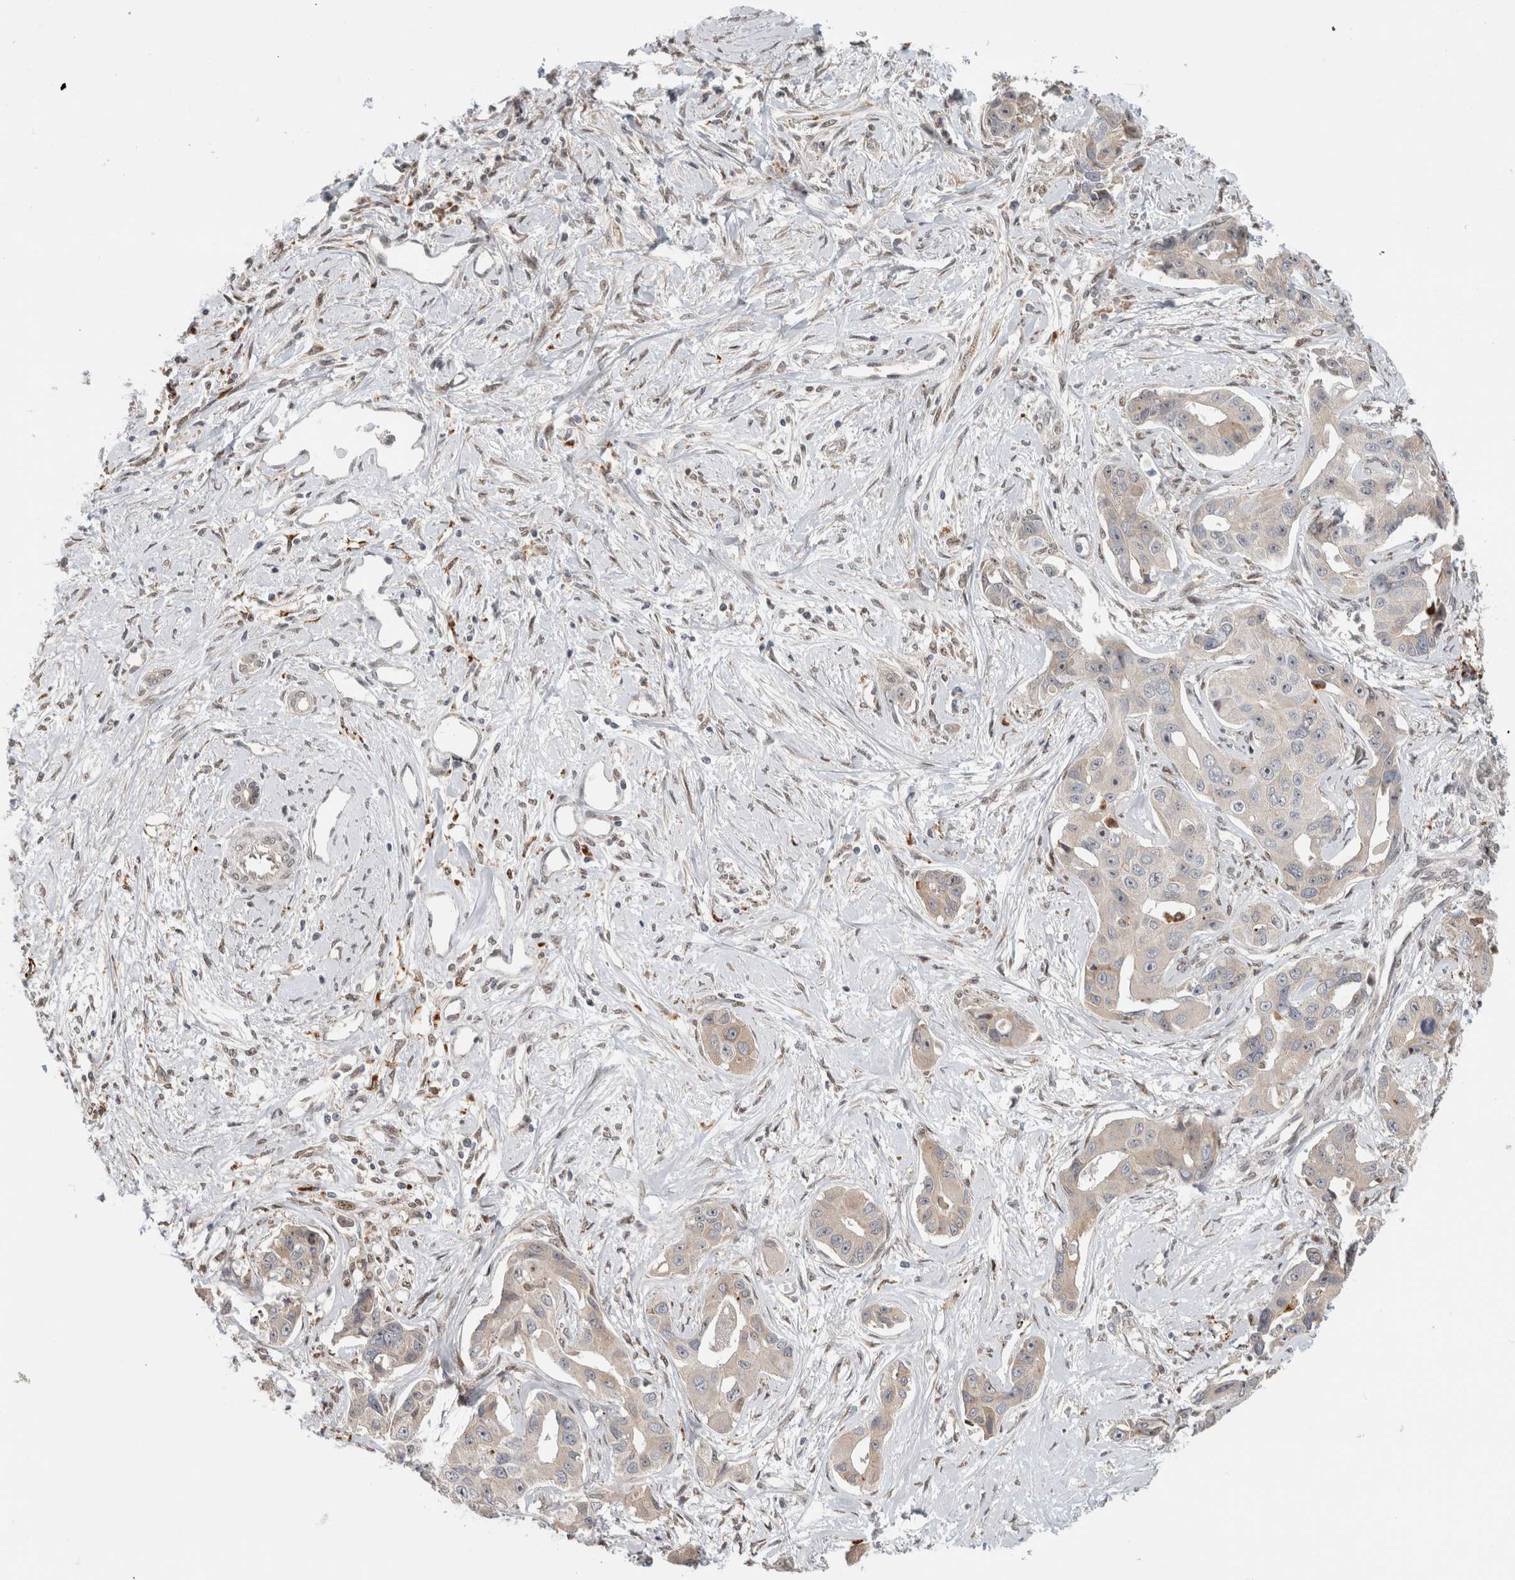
{"staining": {"intensity": "weak", "quantity": ">75%", "location": "cytoplasmic/membranous"}, "tissue": "liver cancer", "cell_type": "Tumor cells", "image_type": "cancer", "snomed": [{"axis": "morphology", "description": "Cholangiocarcinoma"}, {"axis": "topography", "description": "Liver"}], "caption": "A photomicrograph showing weak cytoplasmic/membranous staining in about >75% of tumor cells in cholangiocarcinoma (liver), as visualized by brown immunohistochemical staining.", "gene": "NAB2", "patient": {"sex": "male", "age": 59}}